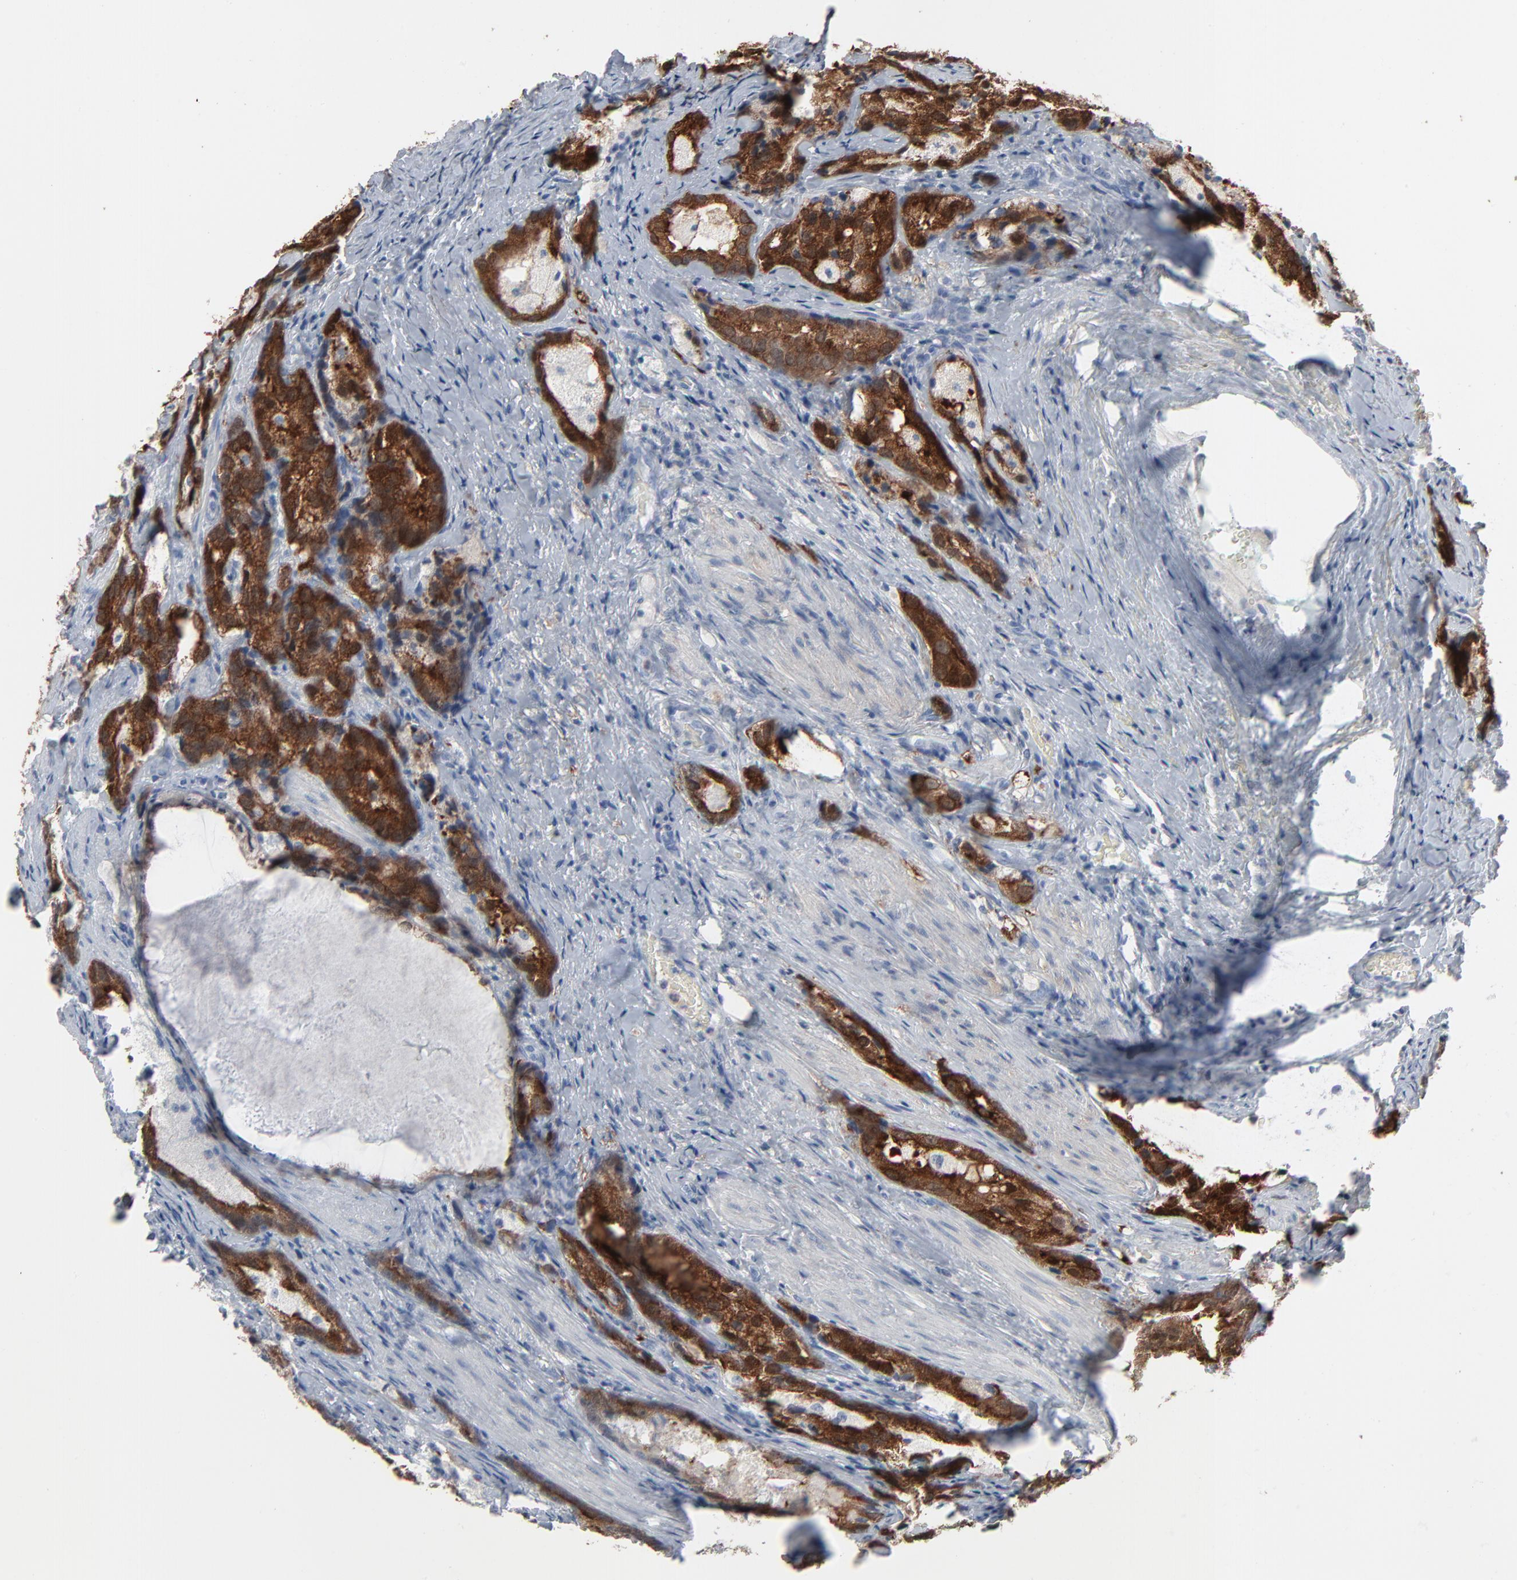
{"staining": {"intensity": "strong", "quantity": ">75%", "location": "cytoplasmic/membranous"}, "tissue": "prostate cancer", "cell_type": "Tumor cells", "image_type": "cancer", "snomed": [{"axis": "morphology", "description": "Adenocarcinoma, High grade"}, {"axis": "topography", "description": "Prostate"}], "caption": "Immunohistochemistry staining of prostate cancer, which displays high levels of strong cytoplasmic/membranous expression in about >75% of tumor cells indicating strong cytoplasmic/membranous protein staining. The staining was performed using DAB (3,3'-diaminobenzidine) (brown) for protein detection and nuclei were counterstained in hematoxylin (blue).", "gene": "PHGDH", "patient": {"sex": "male", "age": 63}}